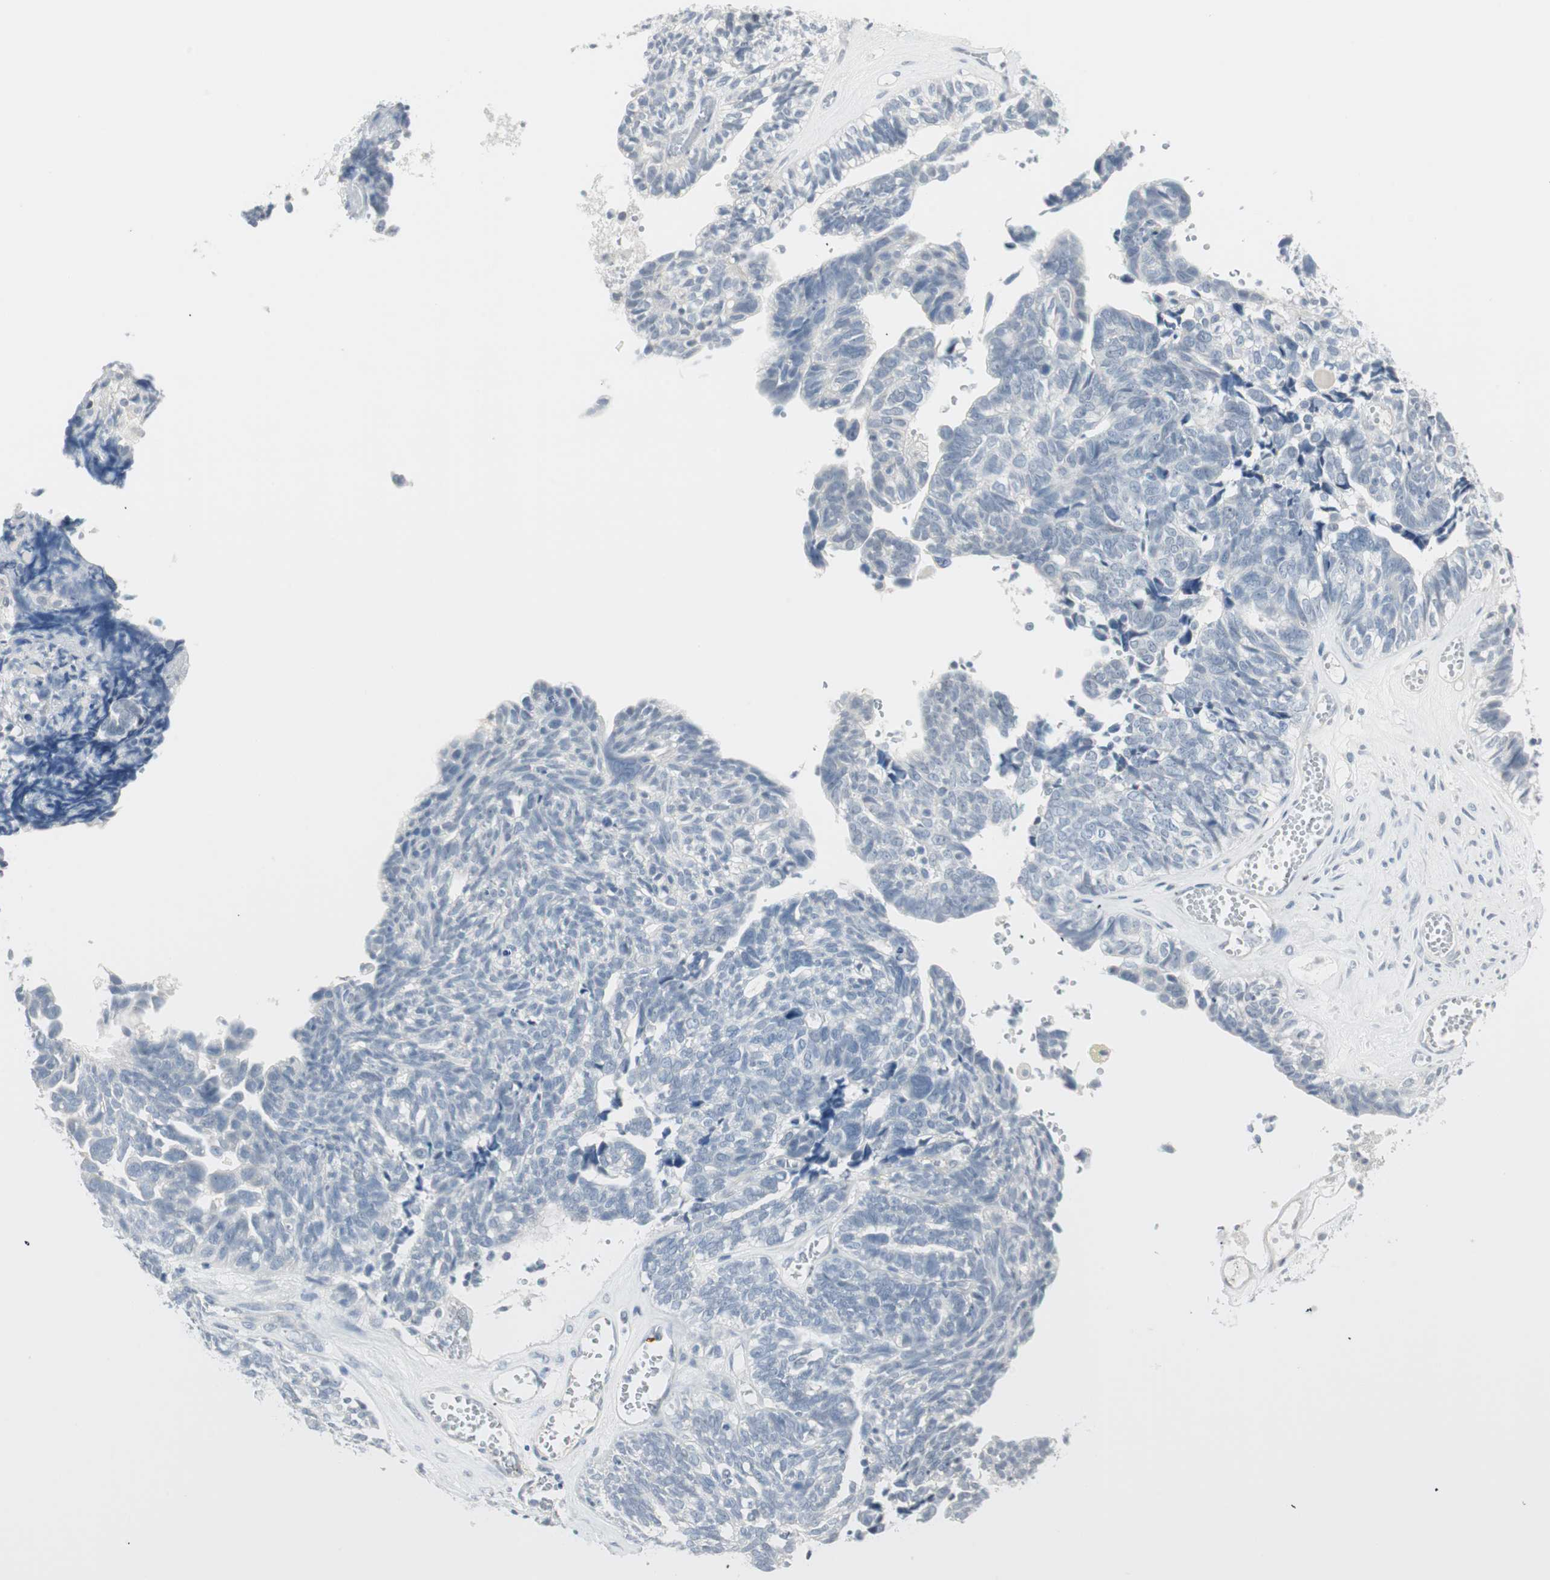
{"staining": {"intensity": "negative", "quantity": "none", "location": "none"}, "tissue": "ovarian cancer", "cell_type": "Tumor cells", "image_type": "cancer", "snomed": [{"axis": "morphology", "description": "Cystadenocarcinoma, serous, NOS"}, {"axis": "topography", "description": "Ovary"}], "caption": "The histopathology image exhibits no staining of tumor cells in ovarian cancer (serous cystadenocarcinoma).", "gene": "MLLT10", "patient": {"sex": "female", "age": 79}}